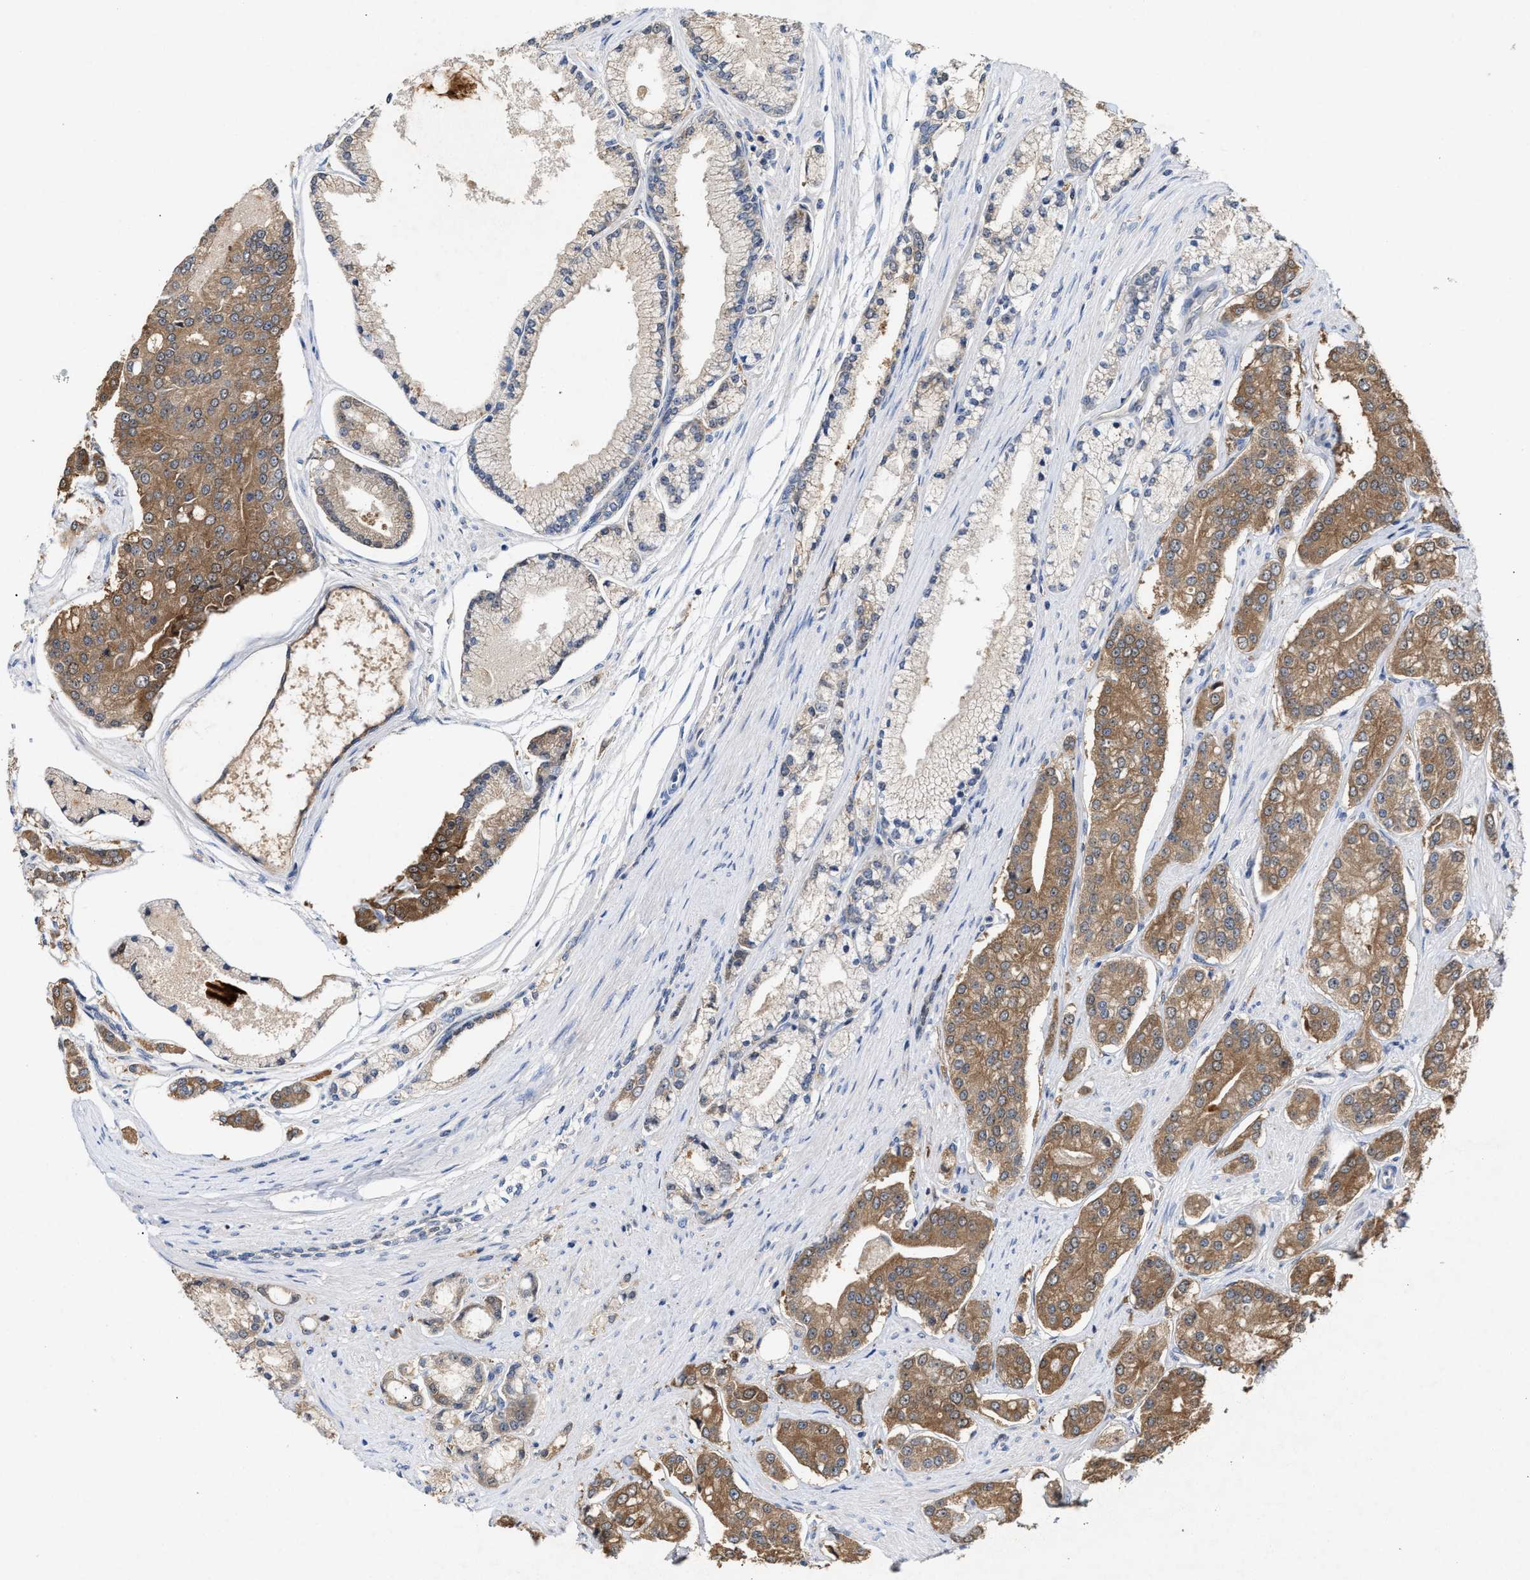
{"staining": {"intensity": "moderate", "quantity": ">75%", "location": "cytoplasmic/membranous"}, "tissue": "prostate cancer", "cell_type": "Tumor cells", "image_type": "cancer", "snomed": [{"axis": "morphology", "description": "Adenocarcinoma, High grade"}, {"axis": "topography", "description": "Prostate"}], "caption": "Brown immunohistochemical staining in prostate cancer exhibits moderate cytoplasmic/membranous positivity in approximately >75% of tumor cells.", "gene": "BBLN", "patient": {"sex": "male", "age": 71}}